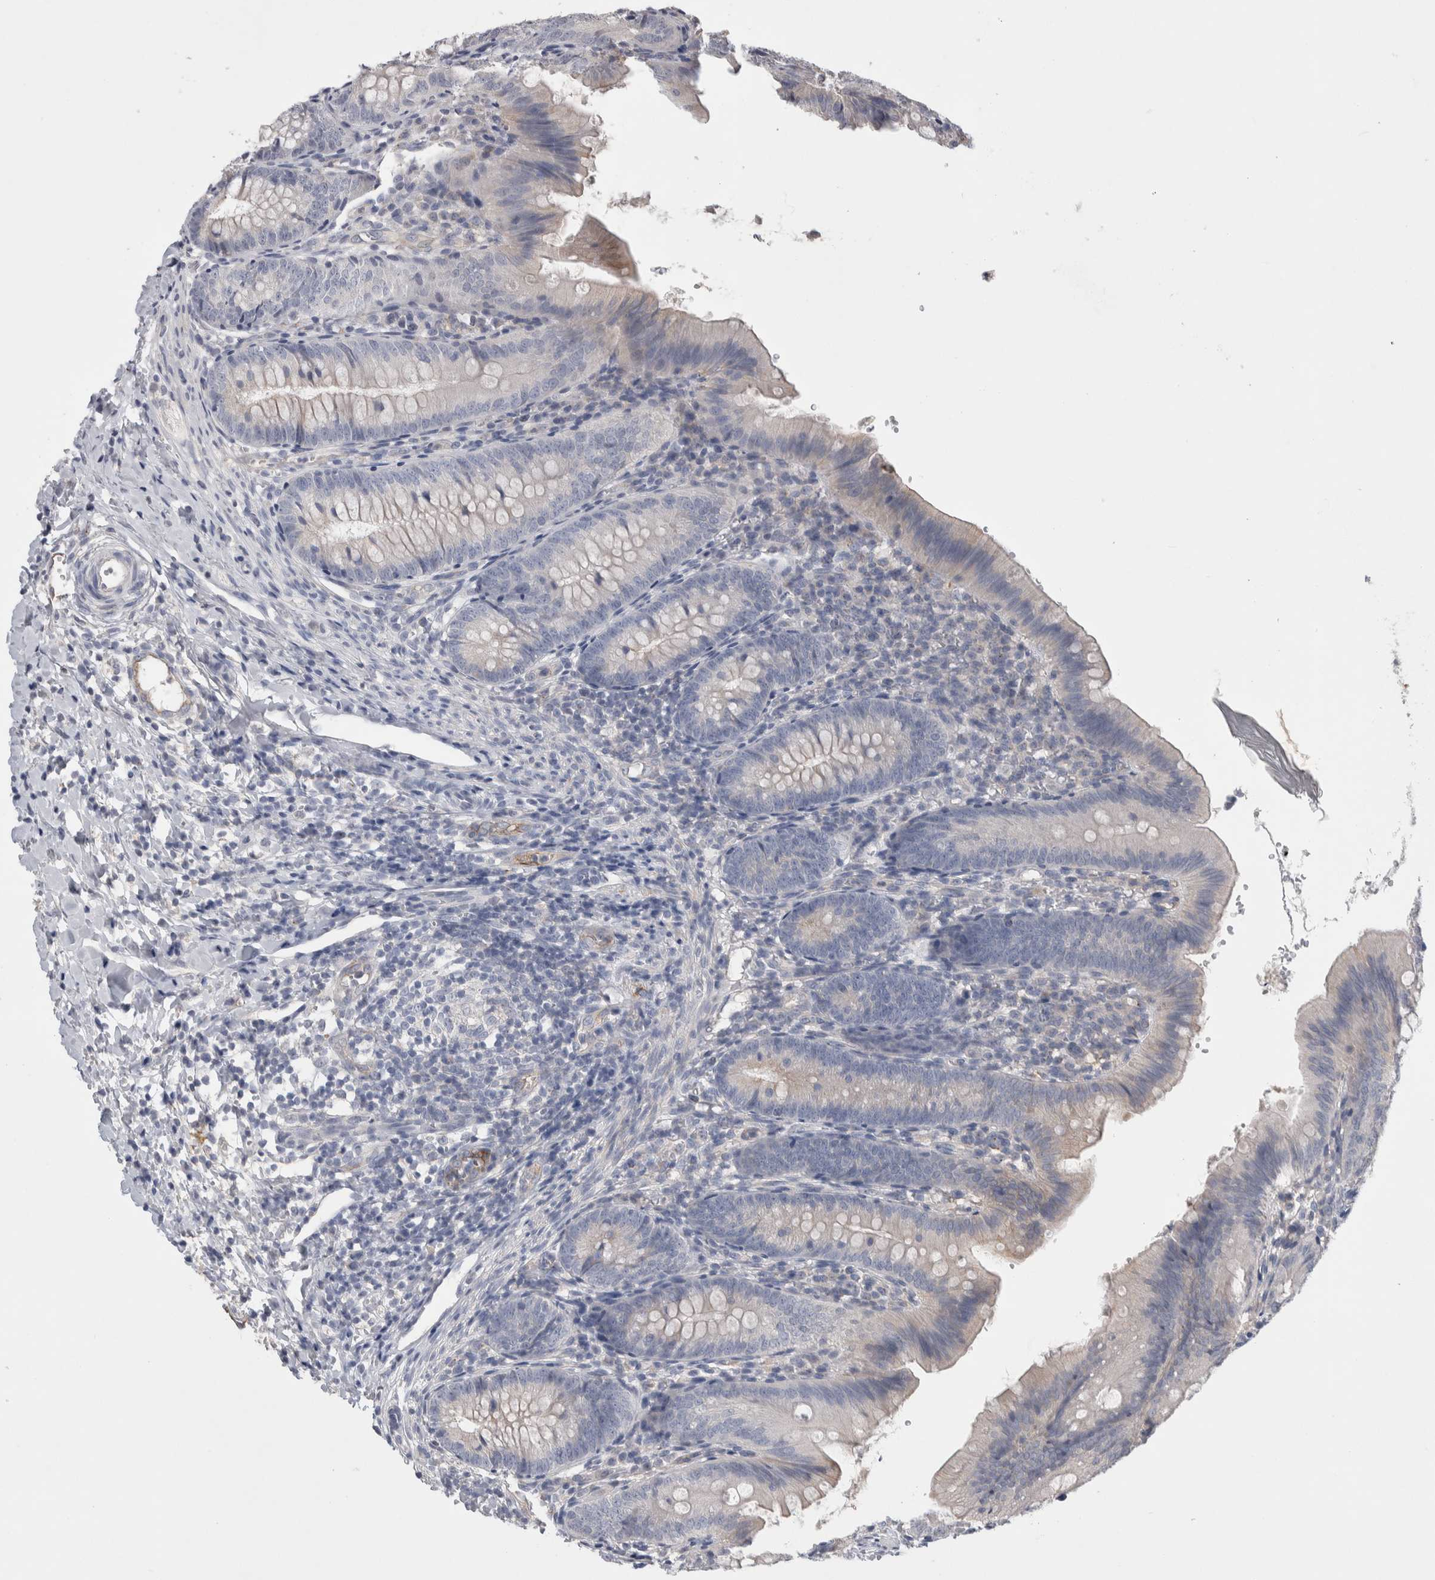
{"staining": {"intensity": "negative", "quantity": "none", "location": "none"}, "tissue": "appendix", "cell_type": "Glandular cells", "image_type": "normal", "snomed": [{"axis": "morphology", "description": "Normal tissue, NOS"}, {"axis": "topography", "description": "Appendix"}], "caption": "Glandular cells show no significant staining in unremarkable appendix. The staining is performed using DAB (3,3'-diaminobenzidine) brown chromogen with nuclei counter-stained in using hematoxylin.", "gene": "CEP131", "patient": {"sex": "male", "age": 1}}